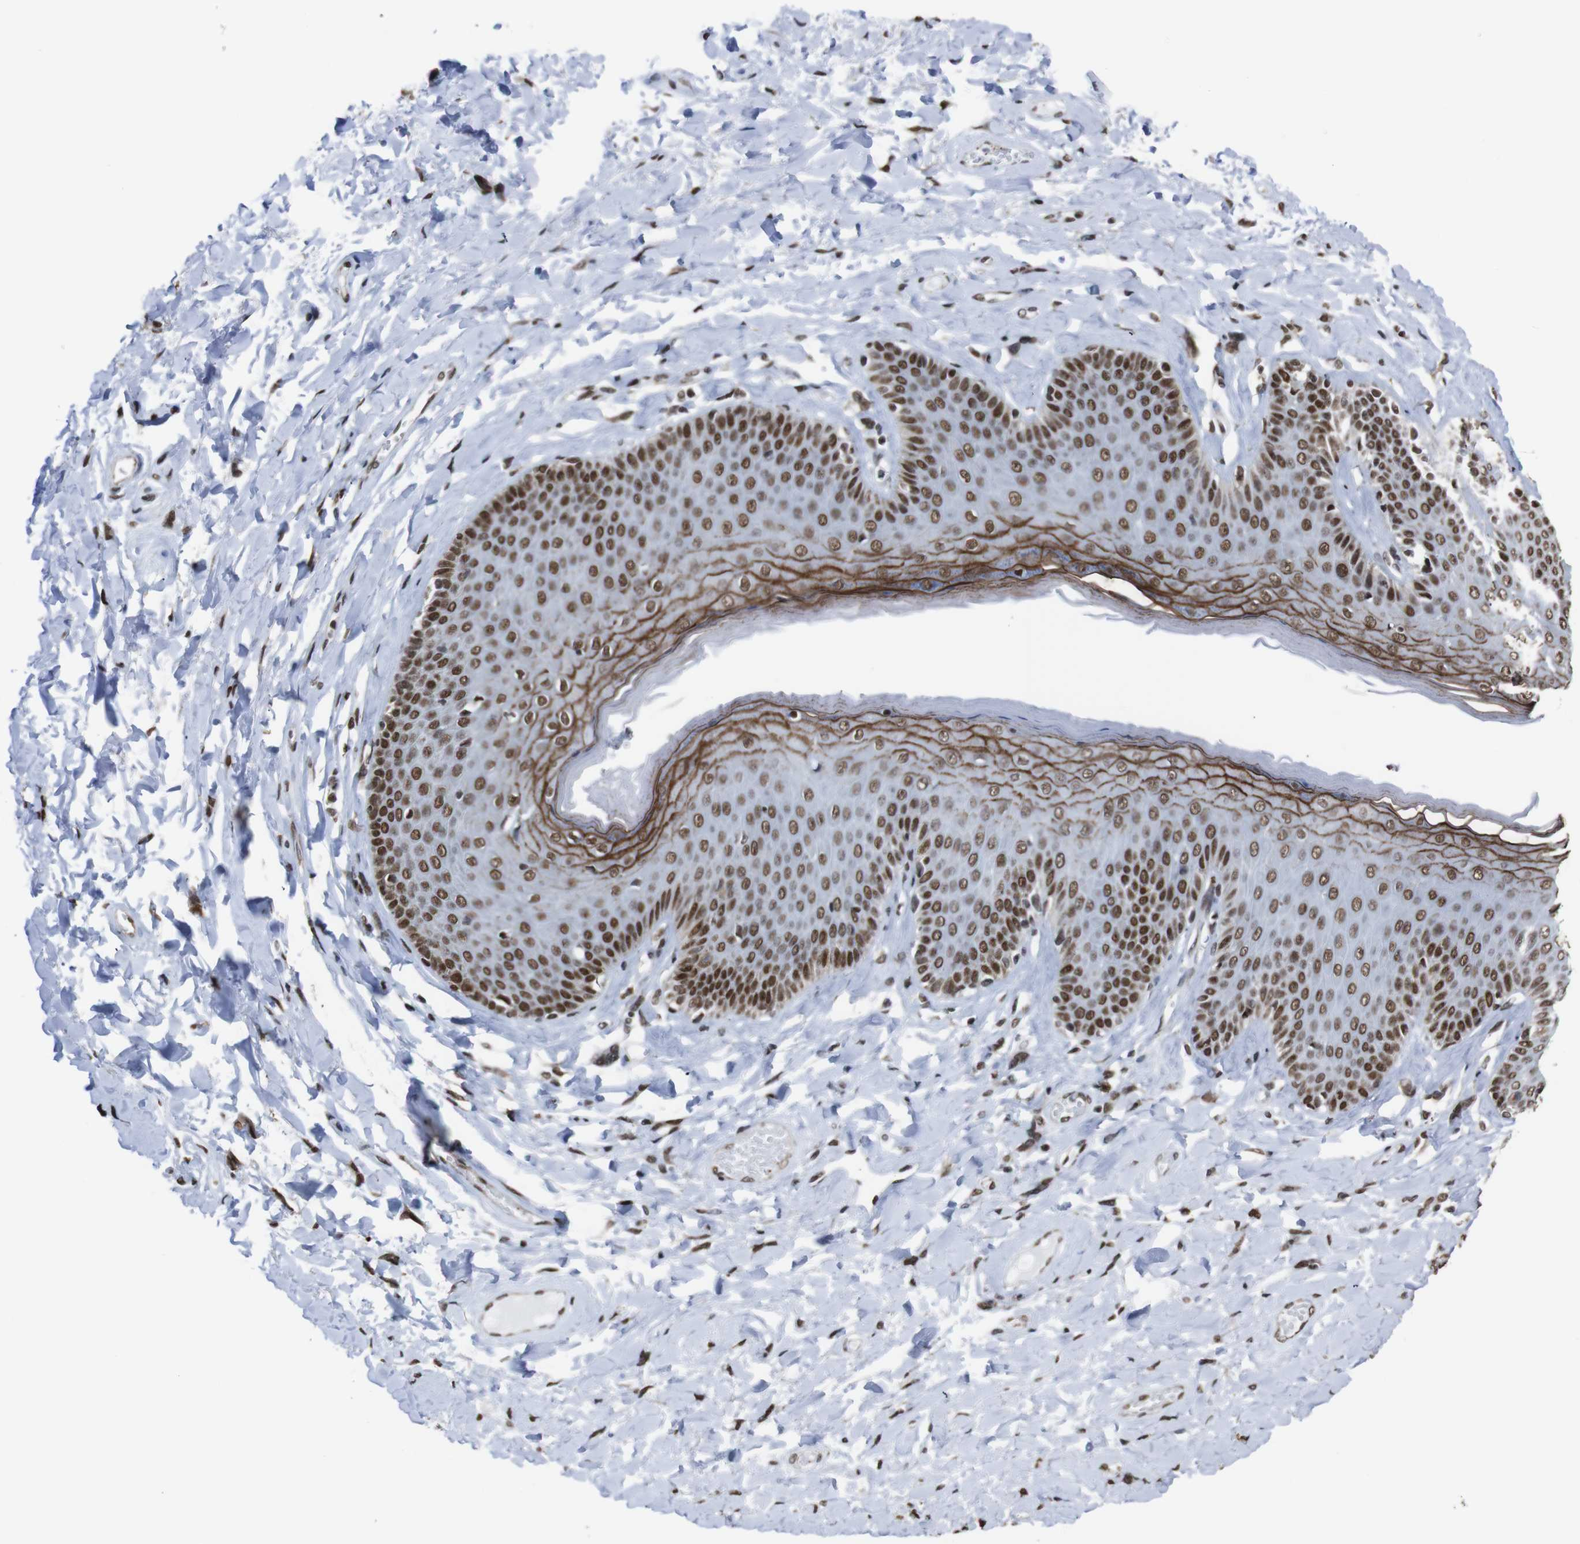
{"staining": {"intensity": "strong", "quantity": ">75%", "location": "cytoplasmic/membranous,nuclear"}, "tissue": "skin", "cell_type": "Epidermal cells", "image_type": "normal", "snomed": [{"axis": "morphology", "description": "Normal tissue, NOS"}, {"axis": "topography", "description": "Anal"}], "caption": "Immunohistochemistry (IHC) (DAB (3,3'-diaminobenzidine)) staining of normal human skin demonstrates strong cytoplasmic/membranous,nuclear protein staining in approximately >75% of epidermal cells.", "gene": "ROMO1", "patient": {"sex": "male", "age": 69}}